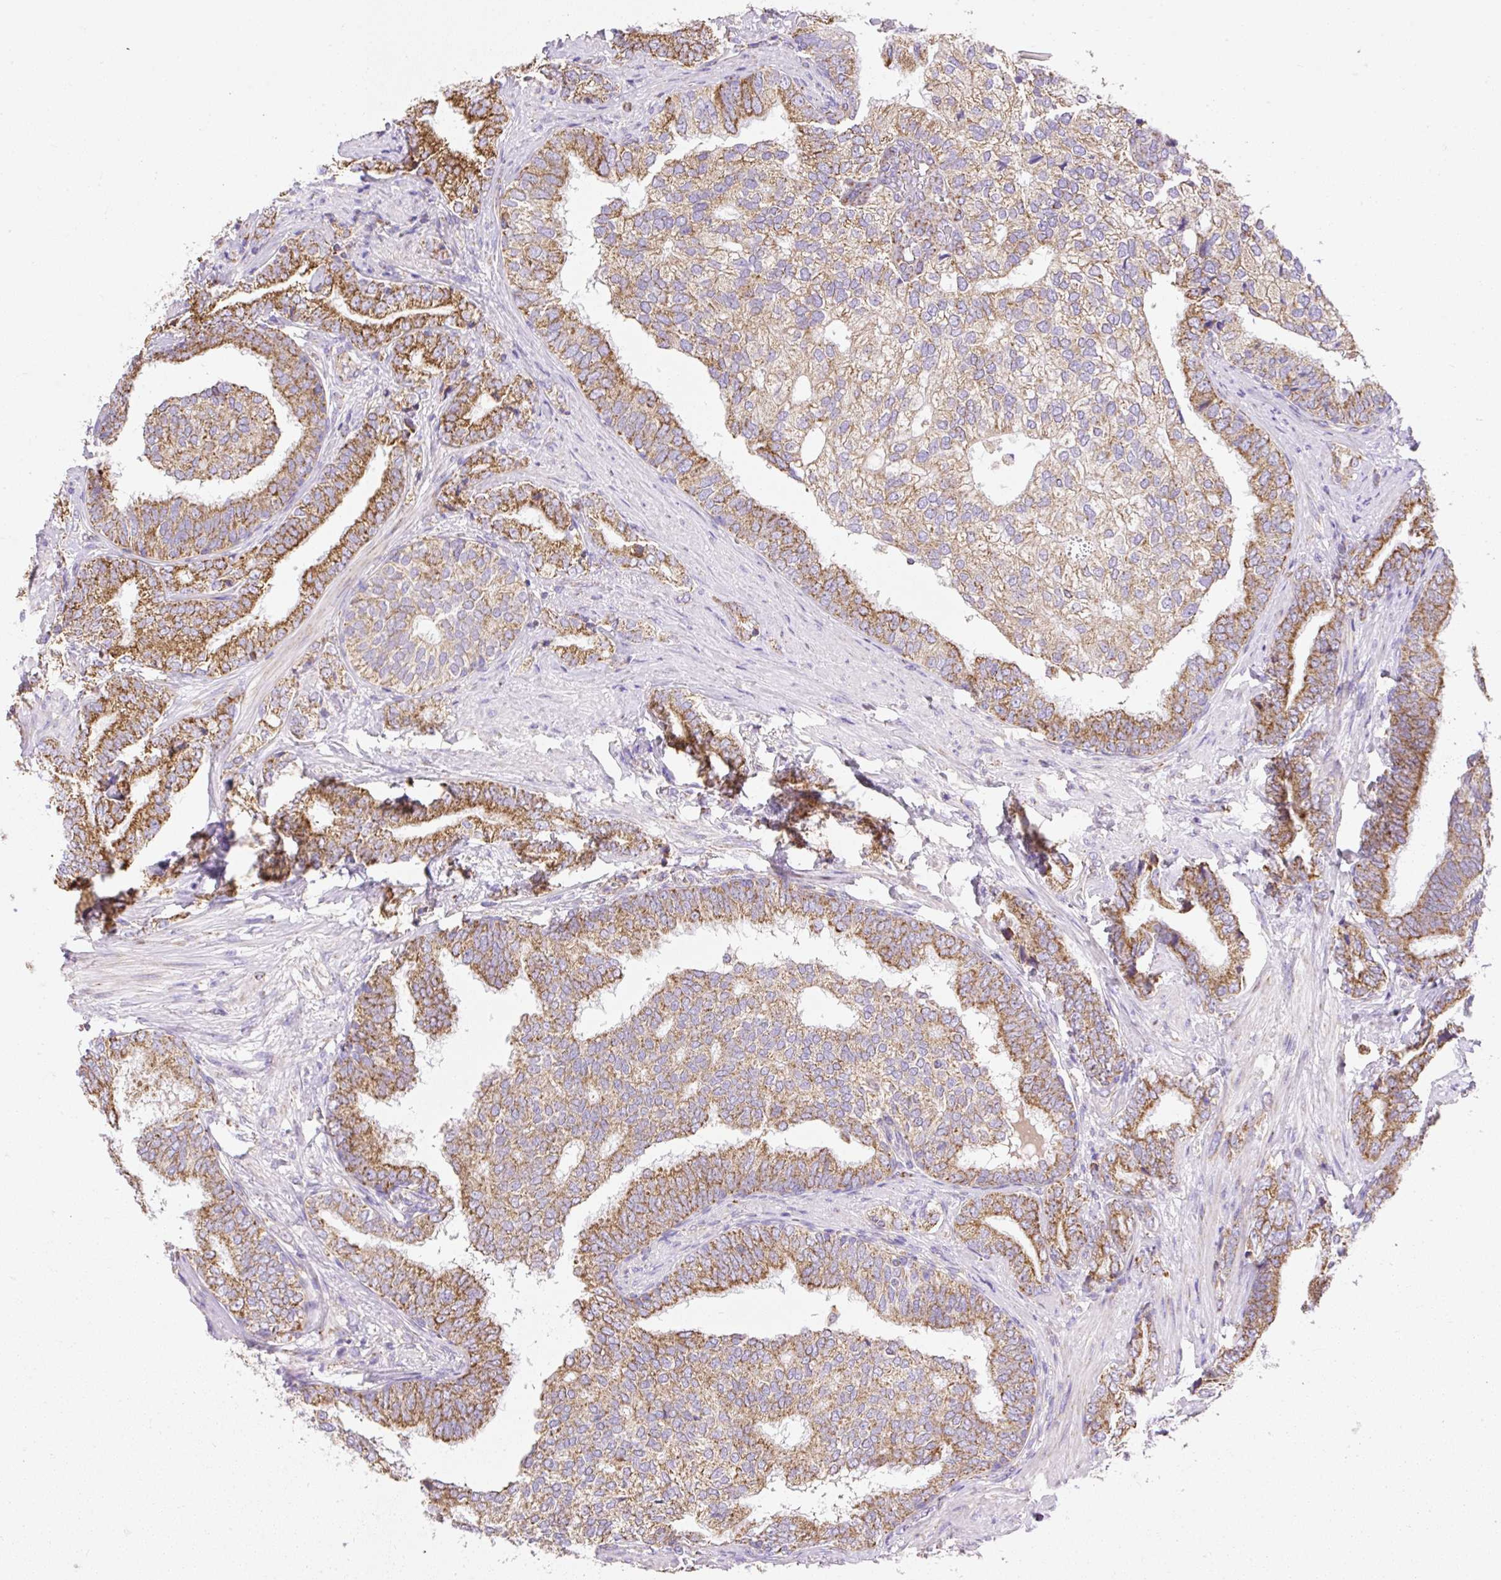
{"staining": {"intensity": "moderate", "quantity": ">75%", "location": "cytoplasmic/membranous"}, "tissue": "prostate cancer", "cell_type": "Tumor cells", "image_type": "cancer", "snomed": [{"axis": "morphology", "description": "Adenocarcinoma, High grade"}, {"axis": "topography", "description": "Prostate"}], "caption": "There is medium levels of moderate cytoplasmic/membranous expression in tumor cells of prostate cancer, as demonstrated by immunohistochemical staining (brown color).", "gene": "DAAM2", "patient": {"sex": "male", "age": 72}}